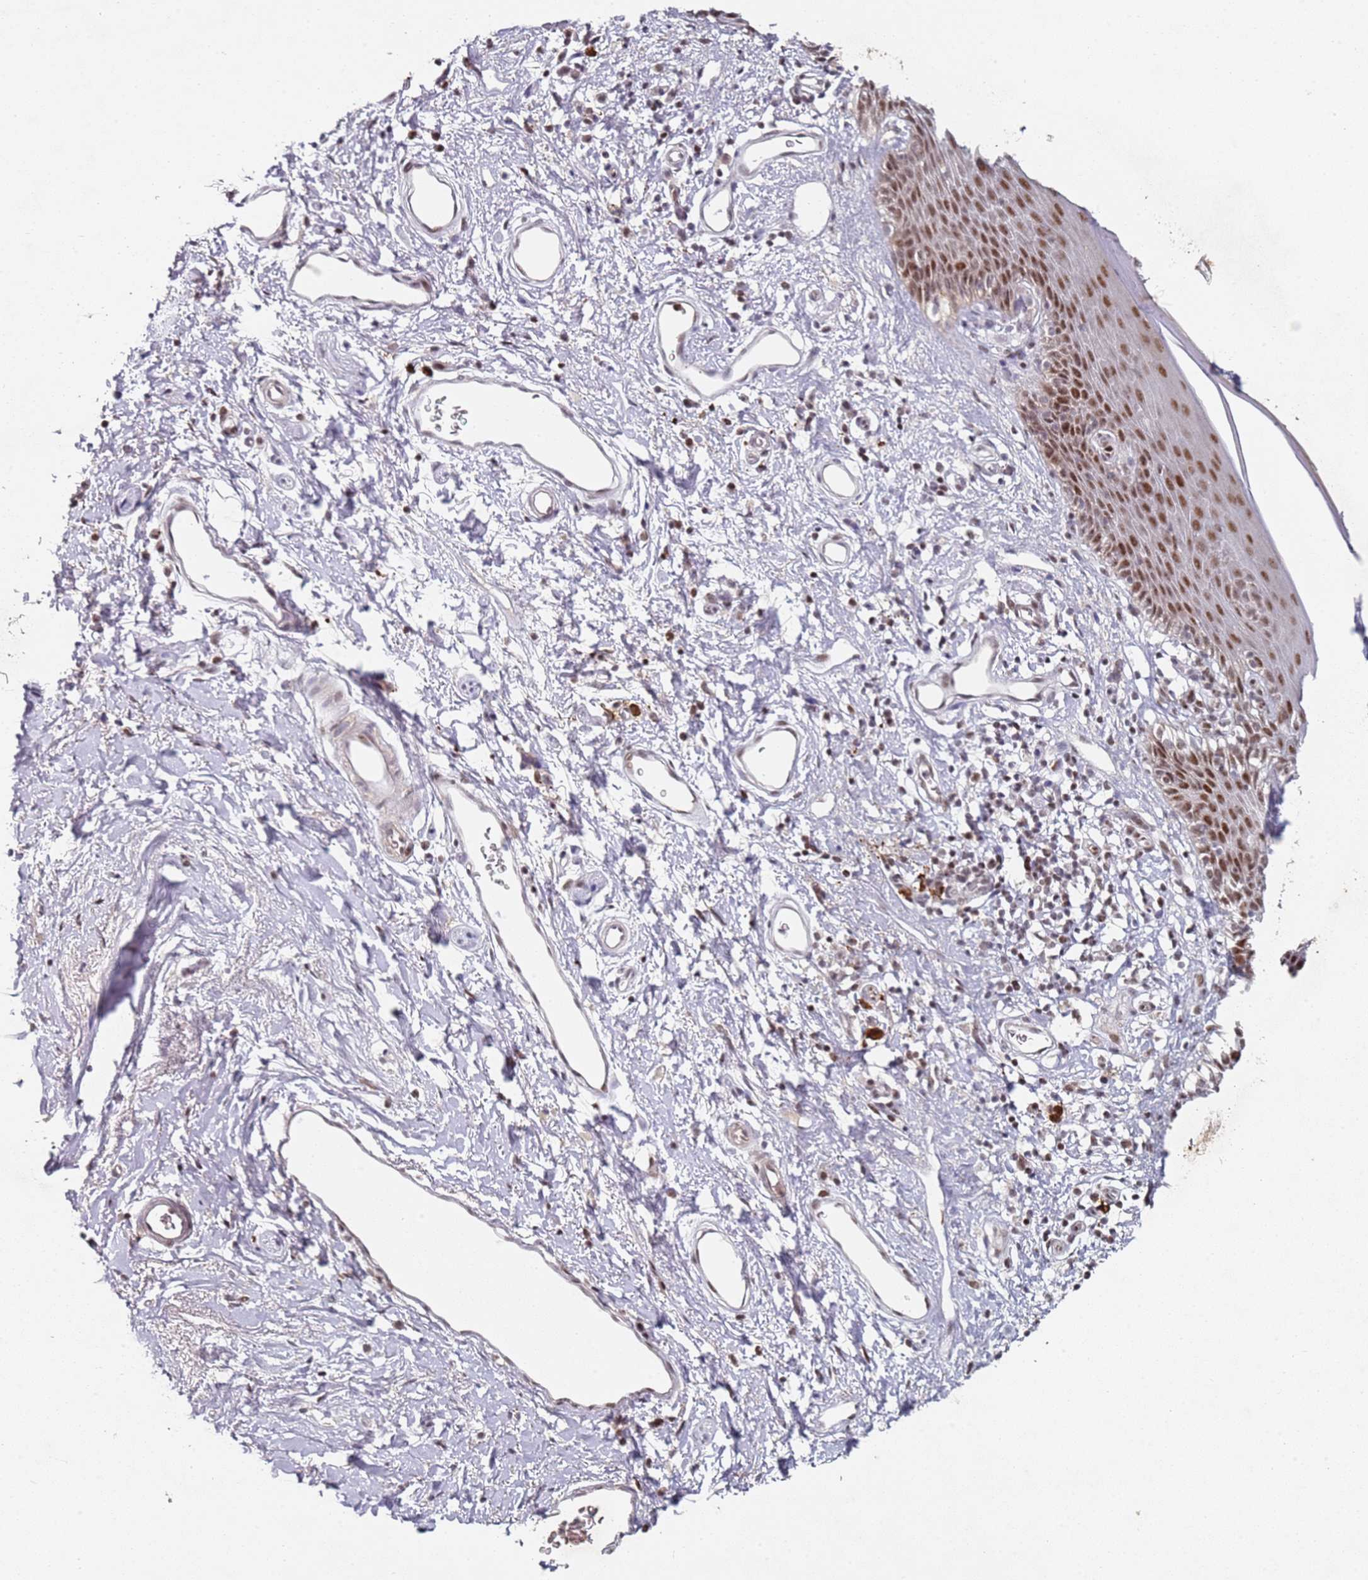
{"staining": {"intensity": "moderate", "quantity": "25%-75%", "location": "nuclear"}, "tissue": "skin", "cell_type": "Epidermal cells", "image_type": "normal", "snomed": [{"axis": "morphology", "description": "Normal tissue, NOS"}, {"axis": "topography", "description": "Vulva"}], "caption": "High-magnification brightfield microscopy of normal skin stained with DAB (brown) and counterstained with hematoxylin (blue). epidermal cells exhibit moderate nuclear expression is appreciated in about25%-75% of cells.", "gene": "ATF6B", "patient": {"sex": "female", "age": 66}}